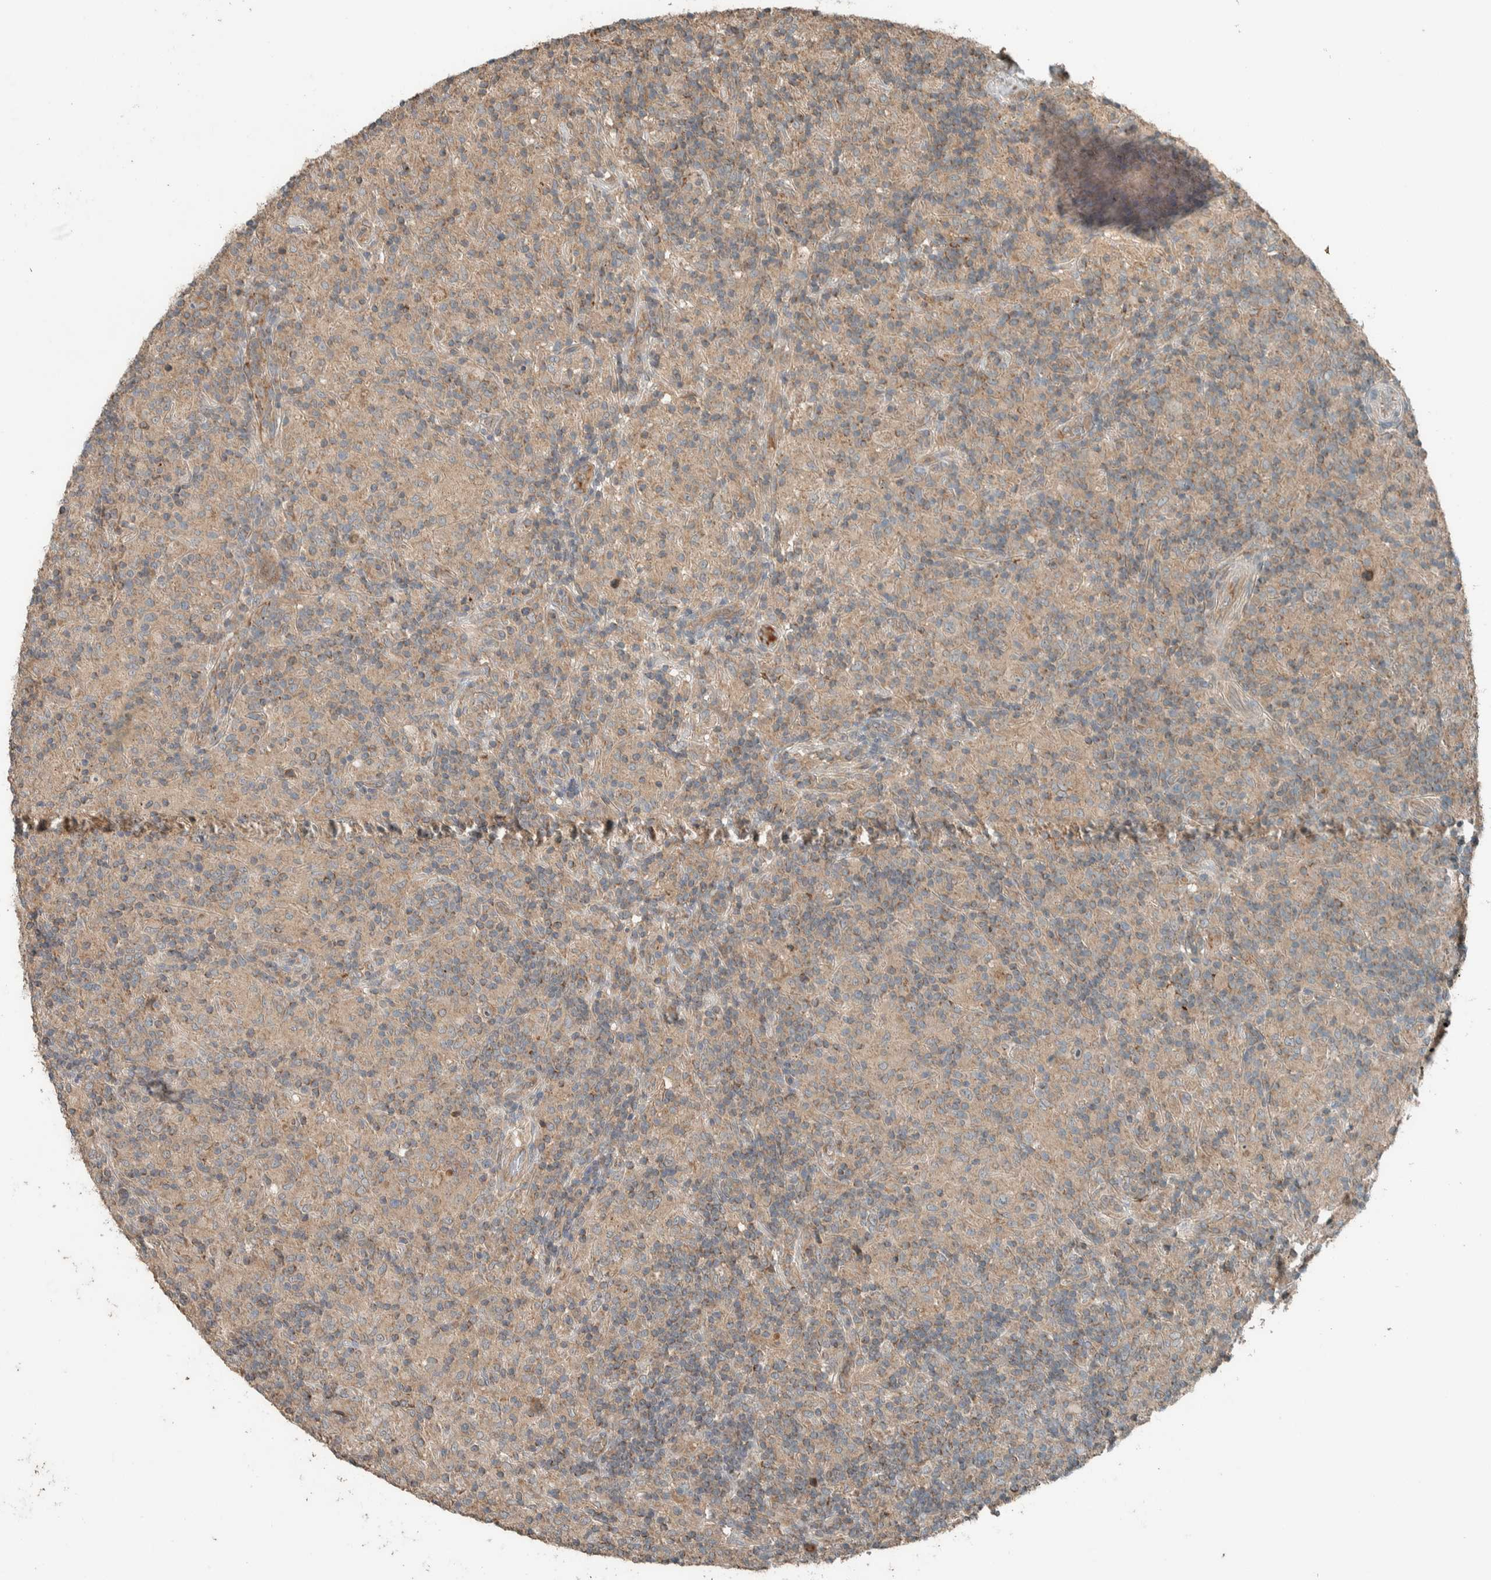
{"staining": {"intensity": "weak", "quantity": "<25%", "location": "cytoplasmic/membranous"}, "tissue": "lymphoma", "cell_type": "Tumor cells", "image_type": "cancer", "snomed": [{"axis": "morphology", "description": "Hodgkin's disease, NOS"}, {"axis": "topography", "description": "Lymph node"}], "caption": "Human lymphoma stained for a protein using immunohistochemistry displays no expression in tumor cells.", "gene": "NBR1", "patient": {"sex": "male", "age": 70}}